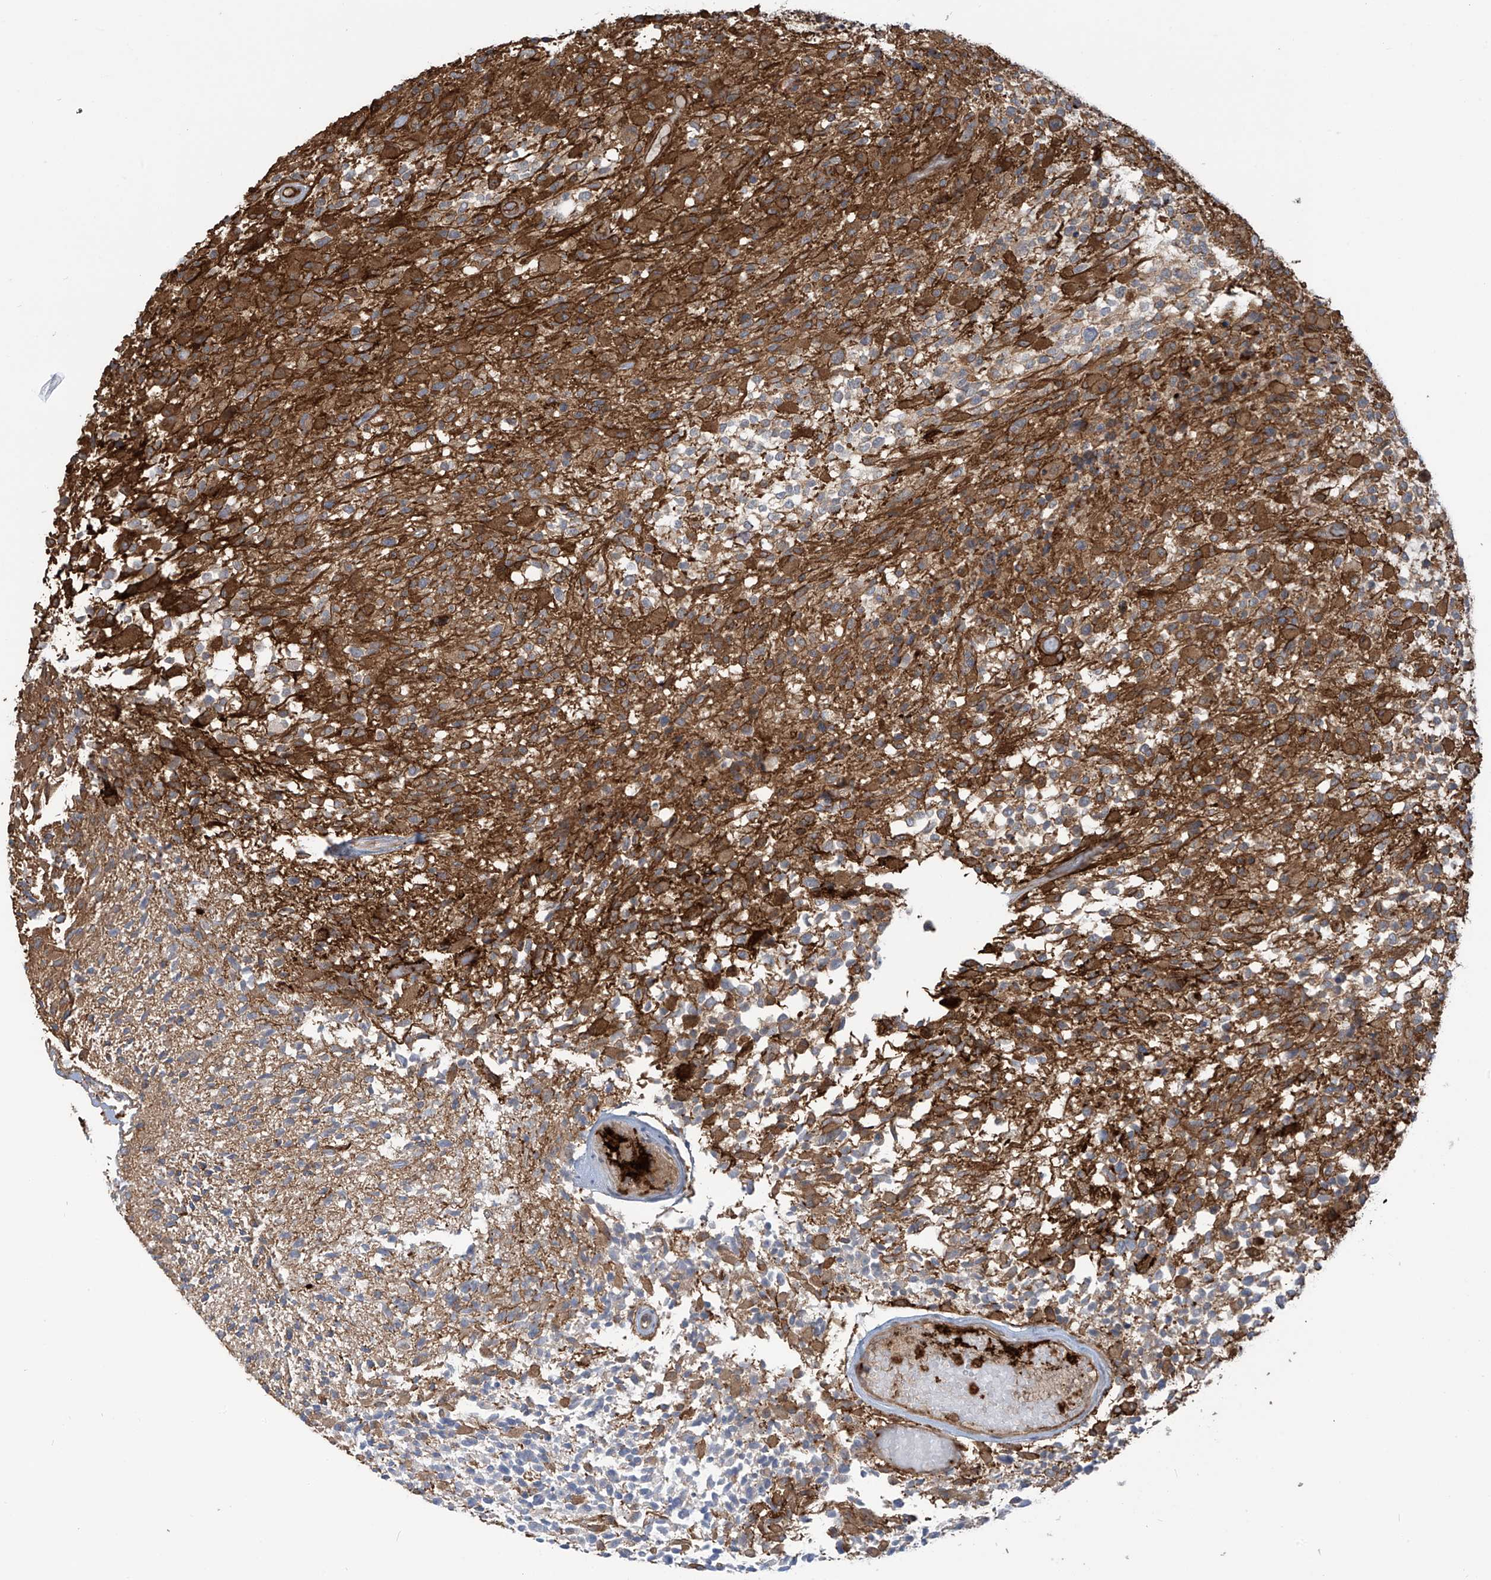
{"staining": {"intensity": "moderate", "quantity": "25%-75%", "location": "cytoplasmic/membranous"}, "tissue": "glioma", "cell_type": "Tumor cells", "image_type": "cancer", "snomed": [{"axis": "morphology", "description": "Glioma, malignant, High grade"}, {"axis": "morphology", "description": "Glioblastoma, NOS"}, {"axis": "topography", "description": "Brain"}], "caption": "The micrograph shows immunohistochemical staining of glioma. There is moderate cytoplasmic/membranous staining is appreciated in approximately 25%-75% of tumor cells.", "gene": "SLC9A2", "patient": {"sex": "male", "age": 60}}